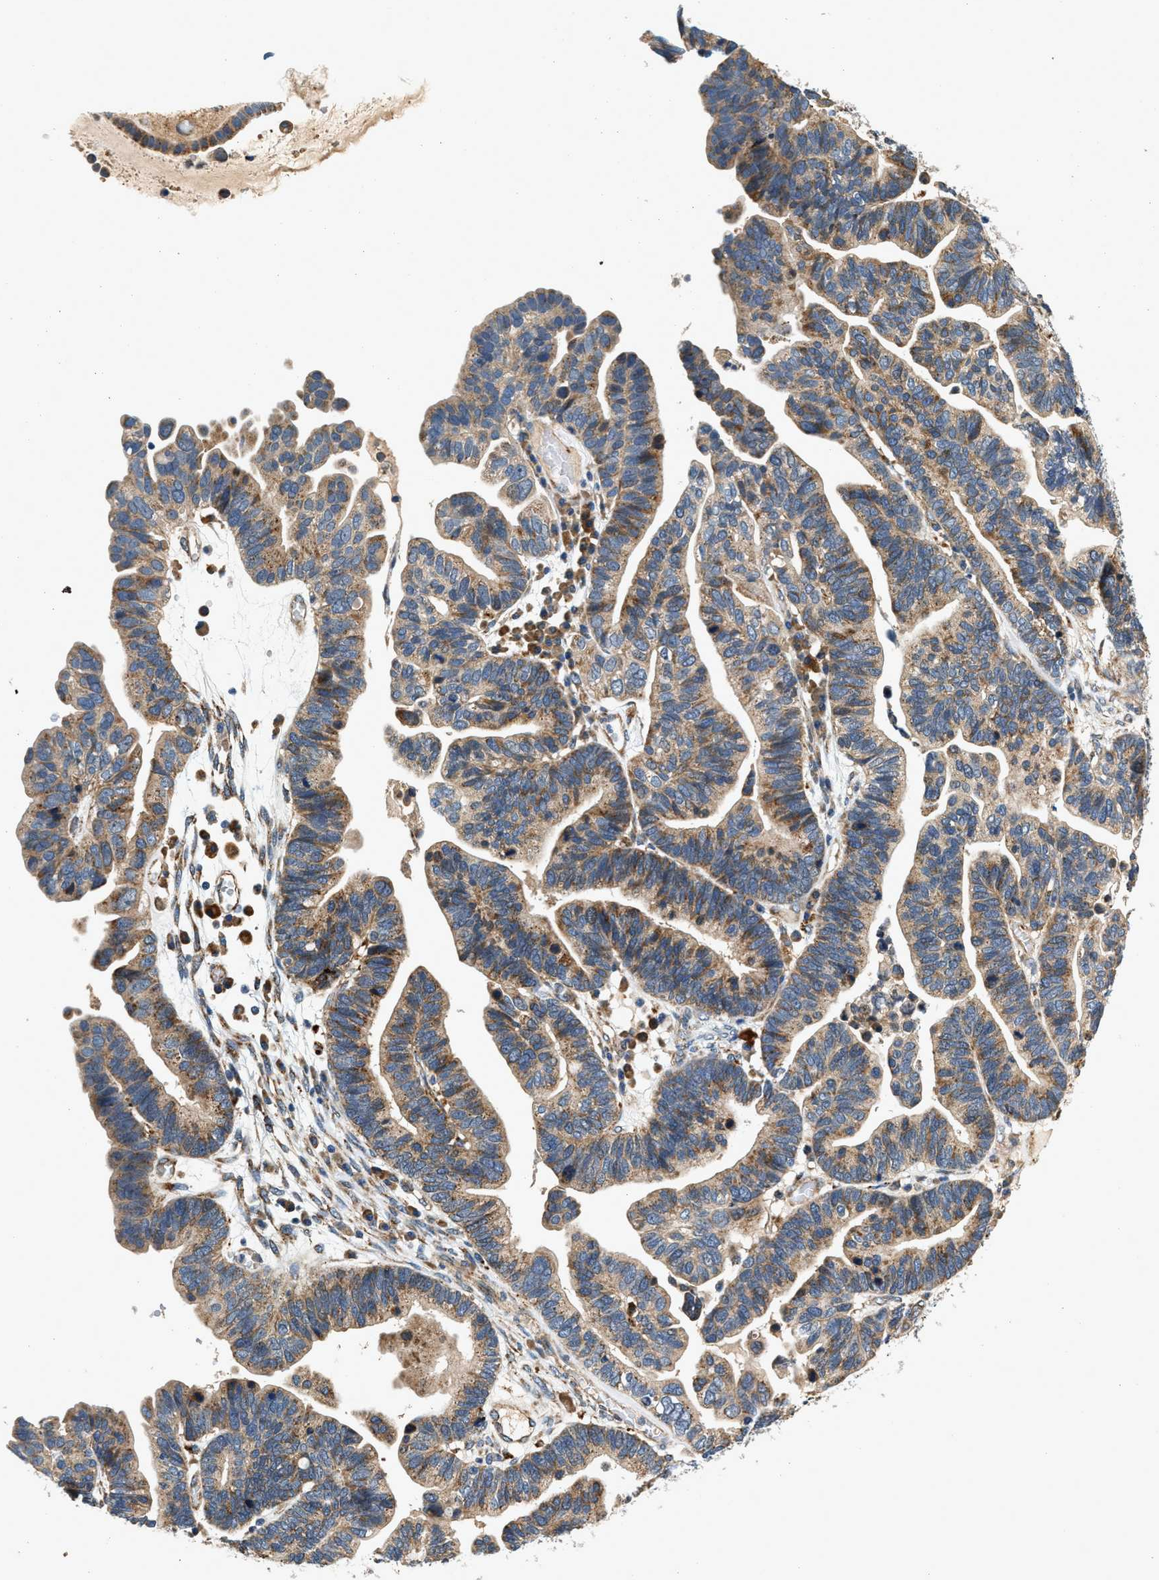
{"staining": {"intensity": "moderate", "quantity": ">75%", "location": "cytoplasmic/membranous"}, "tissue": "ovarian cancer", "cell_type": "Tumor cells", "image_type": "cancer", "snomed": [{"axis": "morphology", "description": "Cystadenocarcinoma, serous, NOS"}, {"axis": "topography", "description": "Ovary"}], "caption": "This histopathology image reveals ovarian cancer stained with IHC to label a protein in brown. The cytoplasmic/membranous of tumor cells show moderate positivity for the protein. Nuclei are counter-stained blue.", "gene": "DUSP10", "patient": {"sex": "female", "age": 56}}